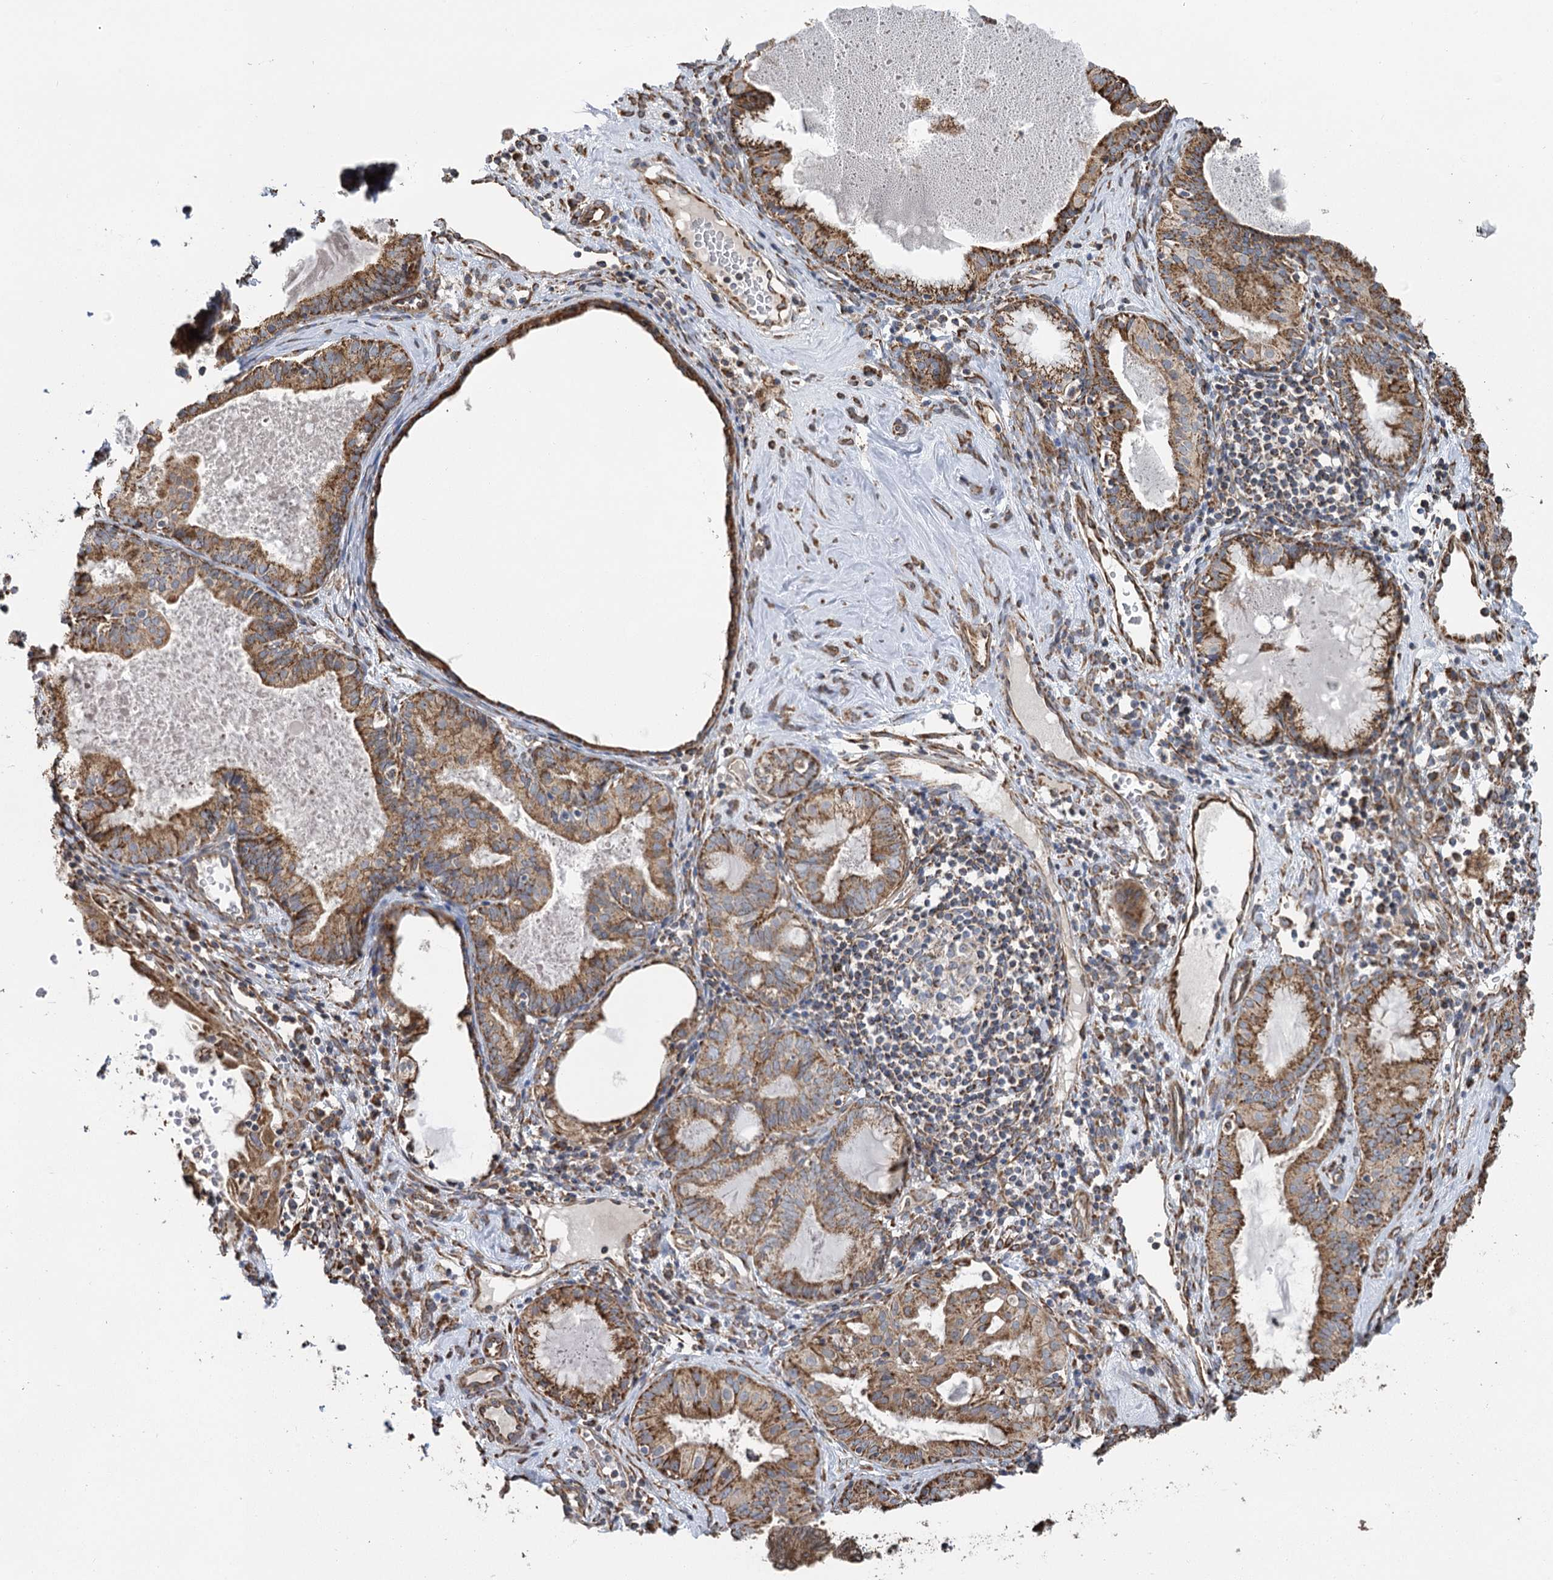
{"staining": {"intensity": "moderate", "quantity": ">75%", "location": "cytoplasmic/membranous"}, "tissue": "endometrial cancer", "cell_type": "Tumor cells", "image_type": "cancer", "snomed": [{"axis": "morphology", "description": "Adenocarcinoma, NOS"}, {"axis": "topography", "description": "Endometrium"}], "caption": "Moderate cytoplasmic/membranous staining is appreciated in approximately >75% of tumor cells in adenocarcinoma (endometrial).", "gene": "IL11RA", "patient": {"sex": "female", "age": 79}}